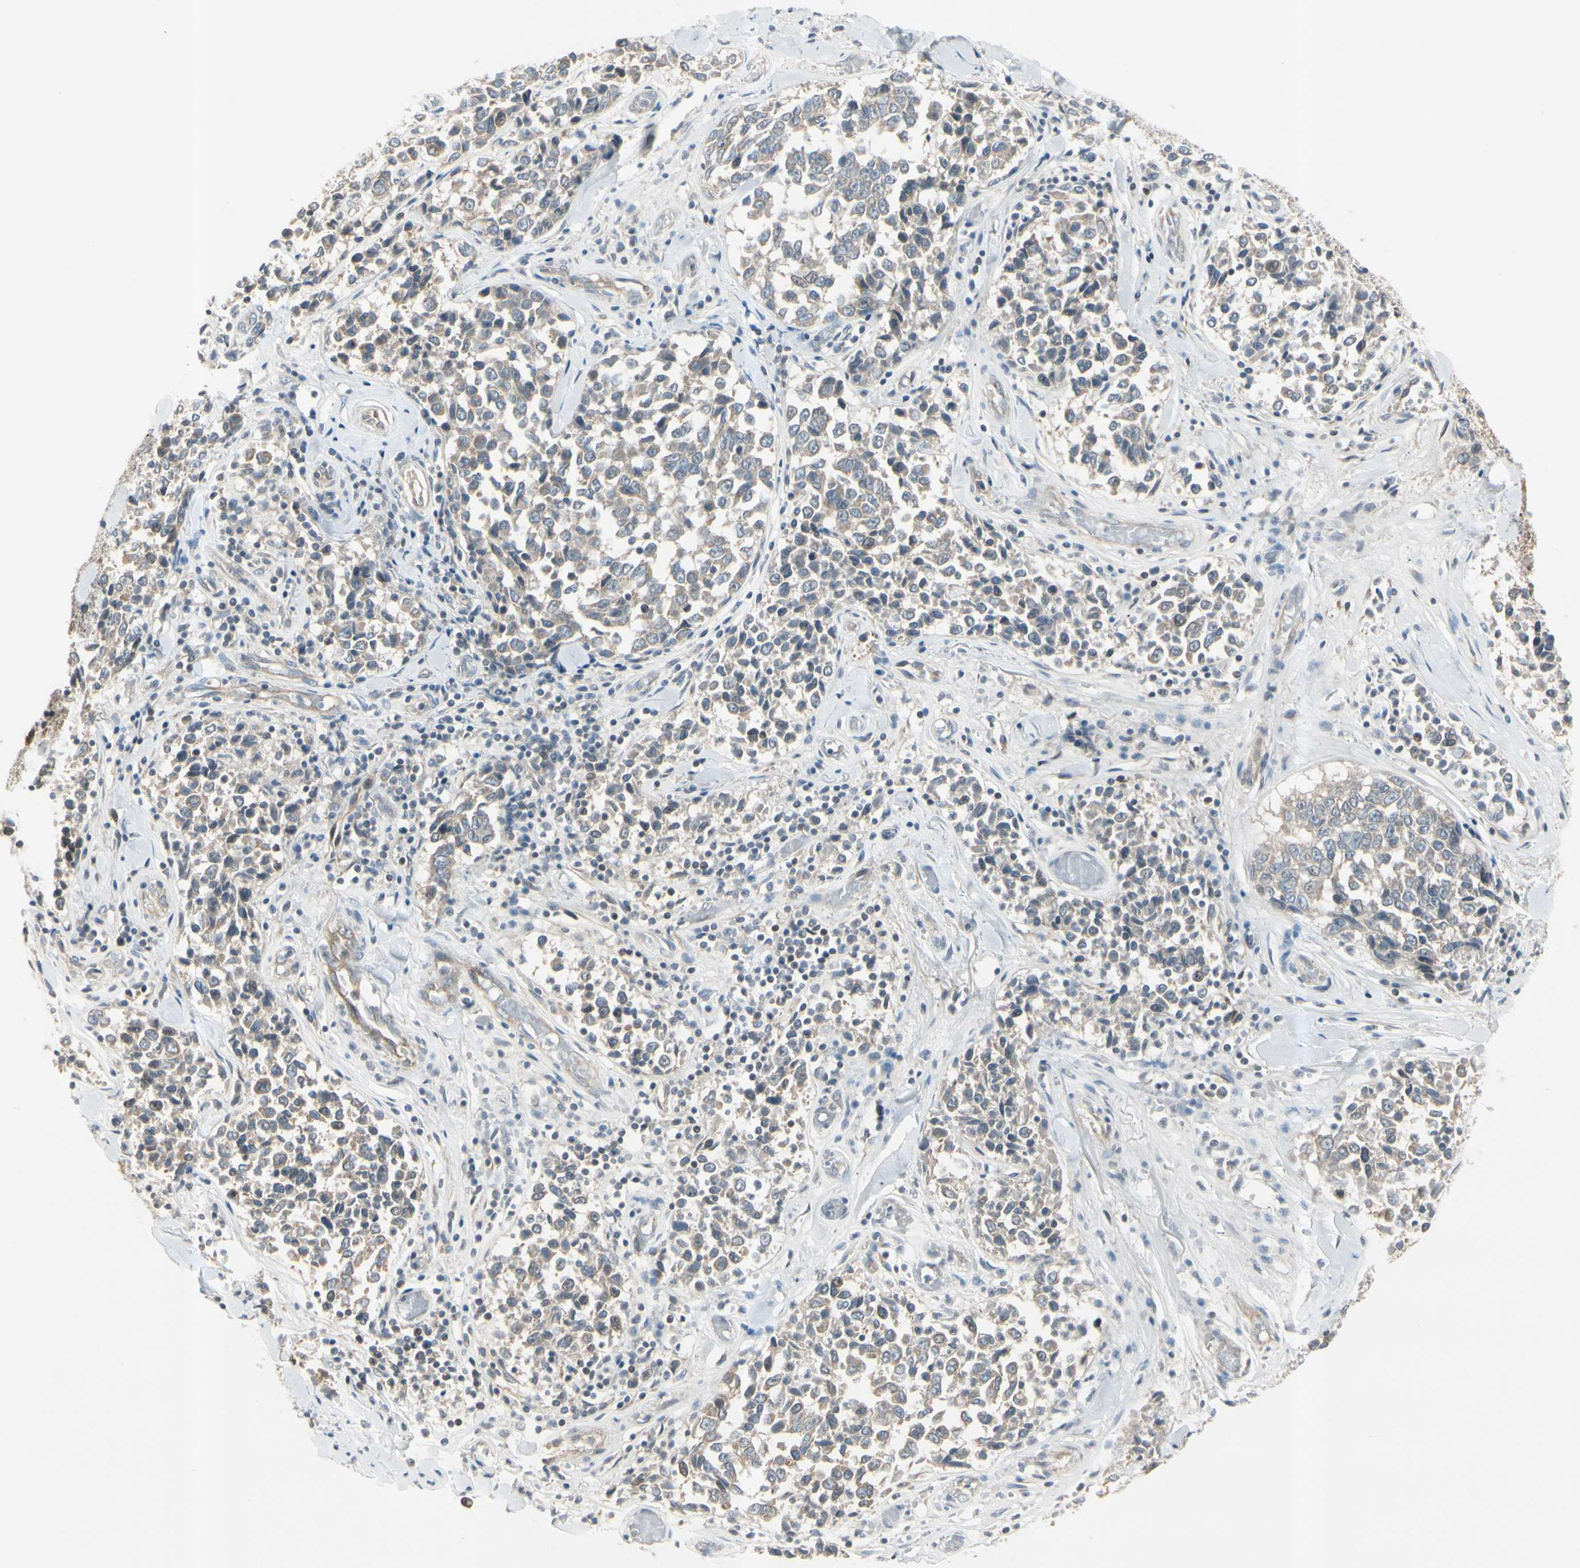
{"staining": {"intensity": "weak", "quantity": ">75%", "location": "cytoplasmic/membranous"}, "tissue": "melanoma", "cell_type": "Tumor cells", "image_type": "cancer", "snomed": [{"axis": "morphology", "description": "Malignant melanoma, NOS"}, {"axis": "topography", "description": "Skin"}], "caption": "This micrograph demonstrates IHC staining of melanoma, with low weak cytoplasmic/membranous expression in about >75% of tumor cells.", "gene": "ICAM5", "patient": {"sex": "female", "age": 64}}